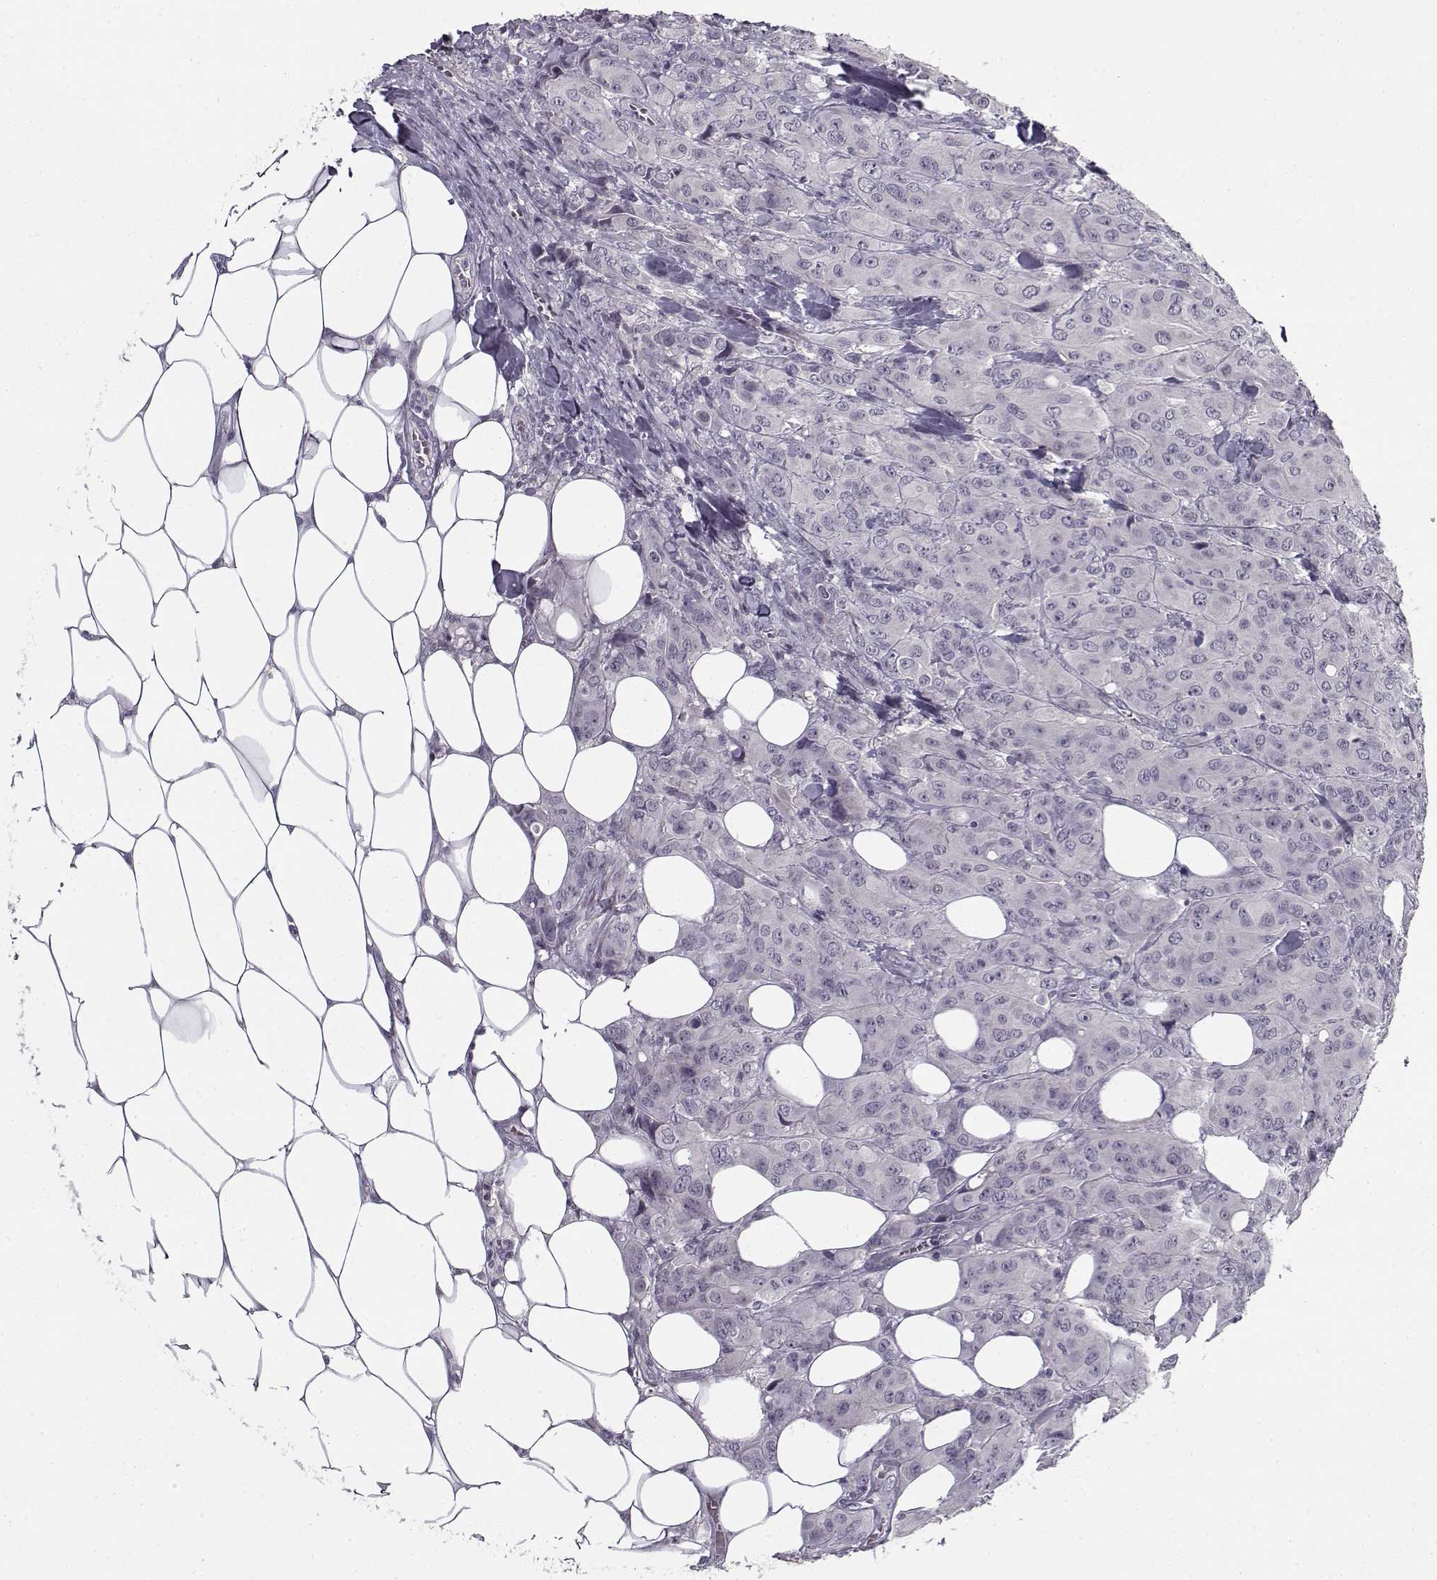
{"staining": {"intensity": "negative", "quantity": "none", "location": "none"}, "tissue": "breast cancer", "cell_type": "Tumor cells", "image_type": "cancer", "snomed": [{"axis": "morphology", "description": "Duct carcinoma"}, {"axis": "topography", "description": "Breast"}], "caption": "Immunohistochemistry histopathology image of breast cancer stained for a protein (brown), which displays no expression in tumor cells. (IHC, brightfield microscopy, high magnification).", "gene": "SNCA", "patient": {"sex": "female", "age": 43}}